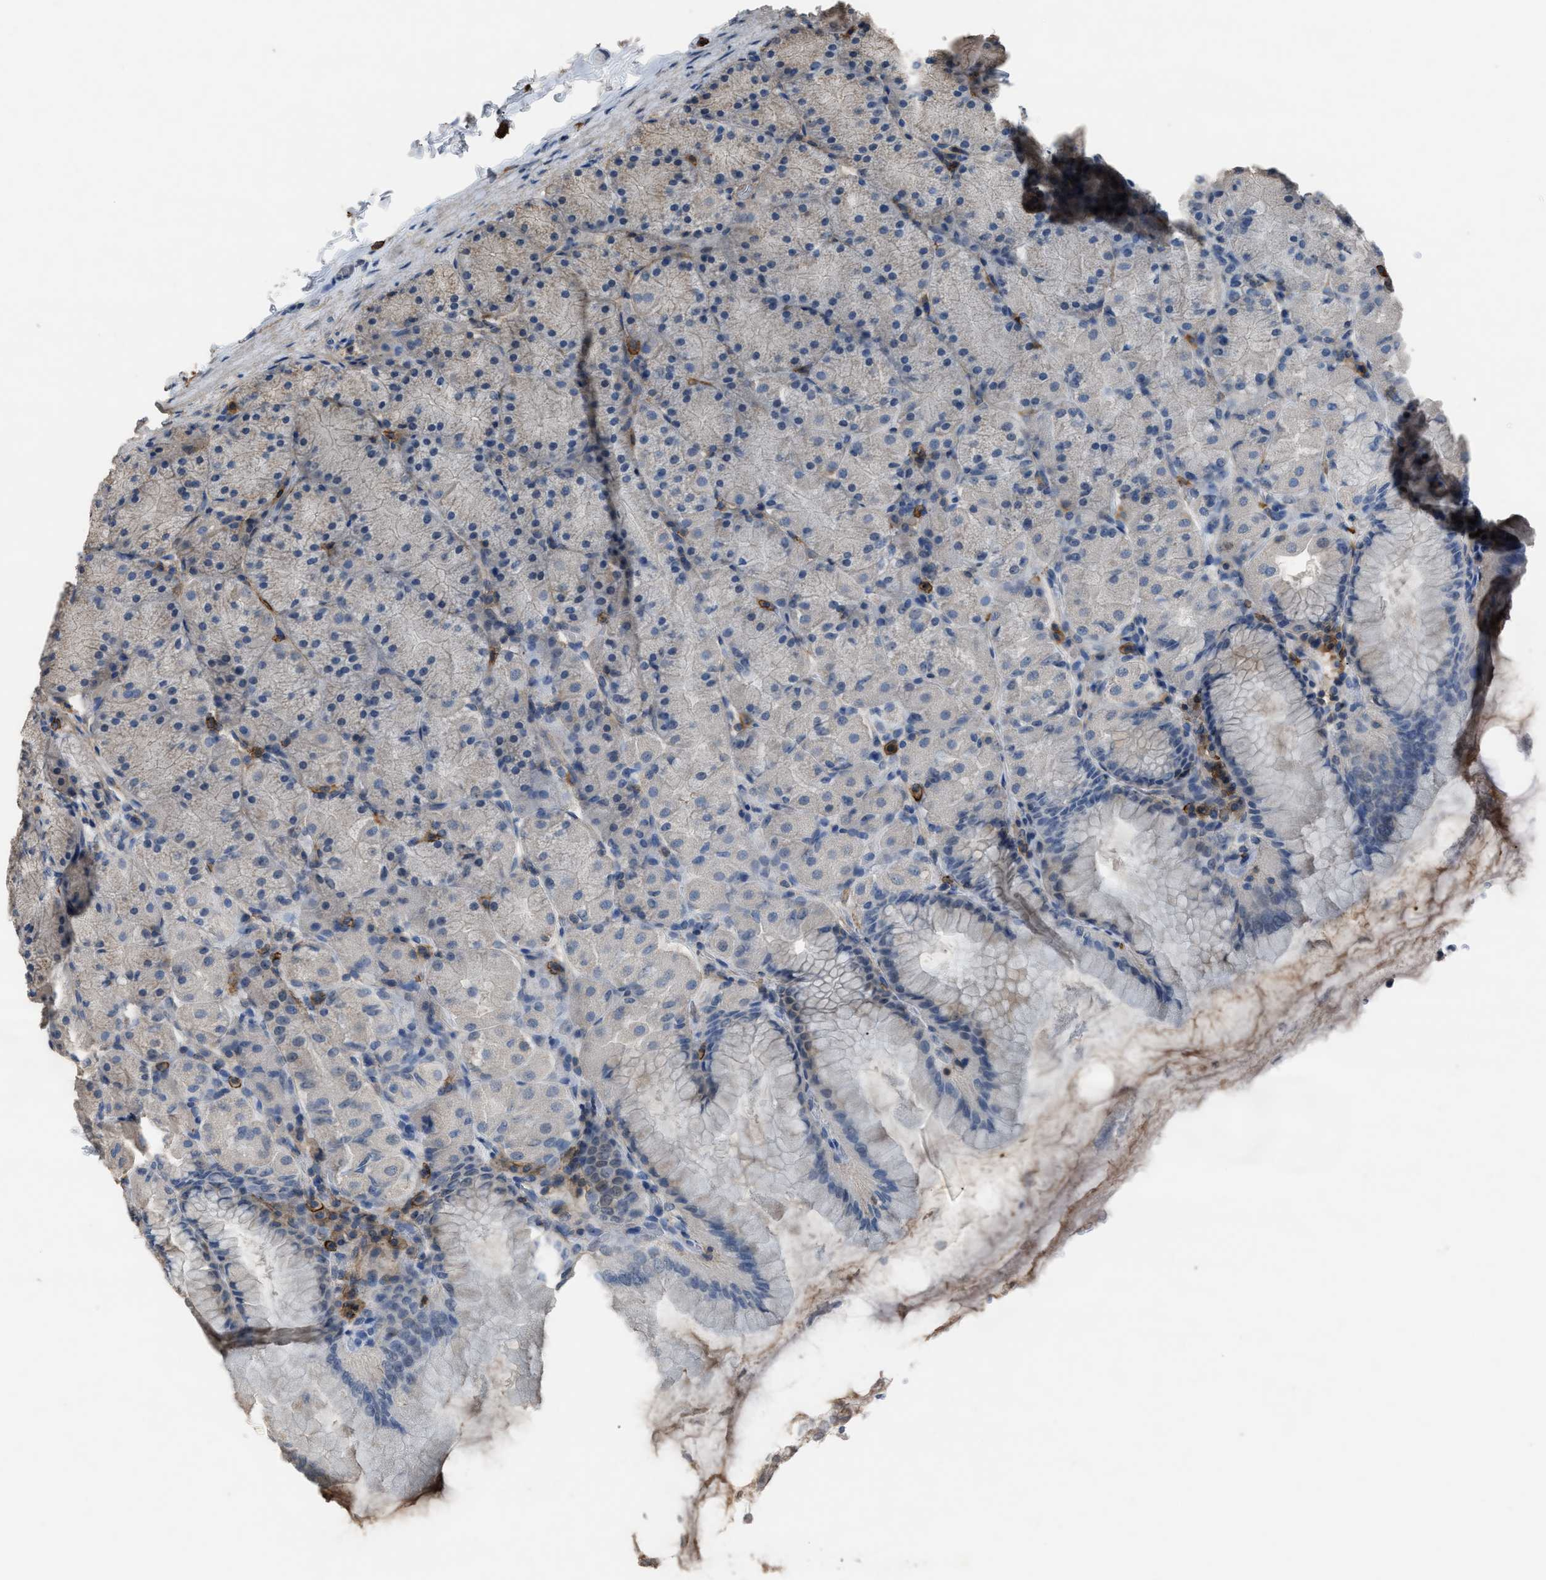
{"staining": {"intensity": "negative", "quantity": "none", "location": "none"}, "tissue": "stomach", "cell_type": "Glandular cells", "image_type": "normal", "snomed": [{"axis": "morphology", "description": "Normal tissue, NOS"}, {"axis": "topography", "description": "Stomach, upper"}], "caption": "The histopathology image demonstrates no staining of glandular cells in benign stomach. (Brightfield microscopy of DAB (3,3'-diaminobenzidine) immunohistochemistry (IHC) at high magnification).", "gene": "OR51E1", "patient": {"sex": "female", "age": 56}}